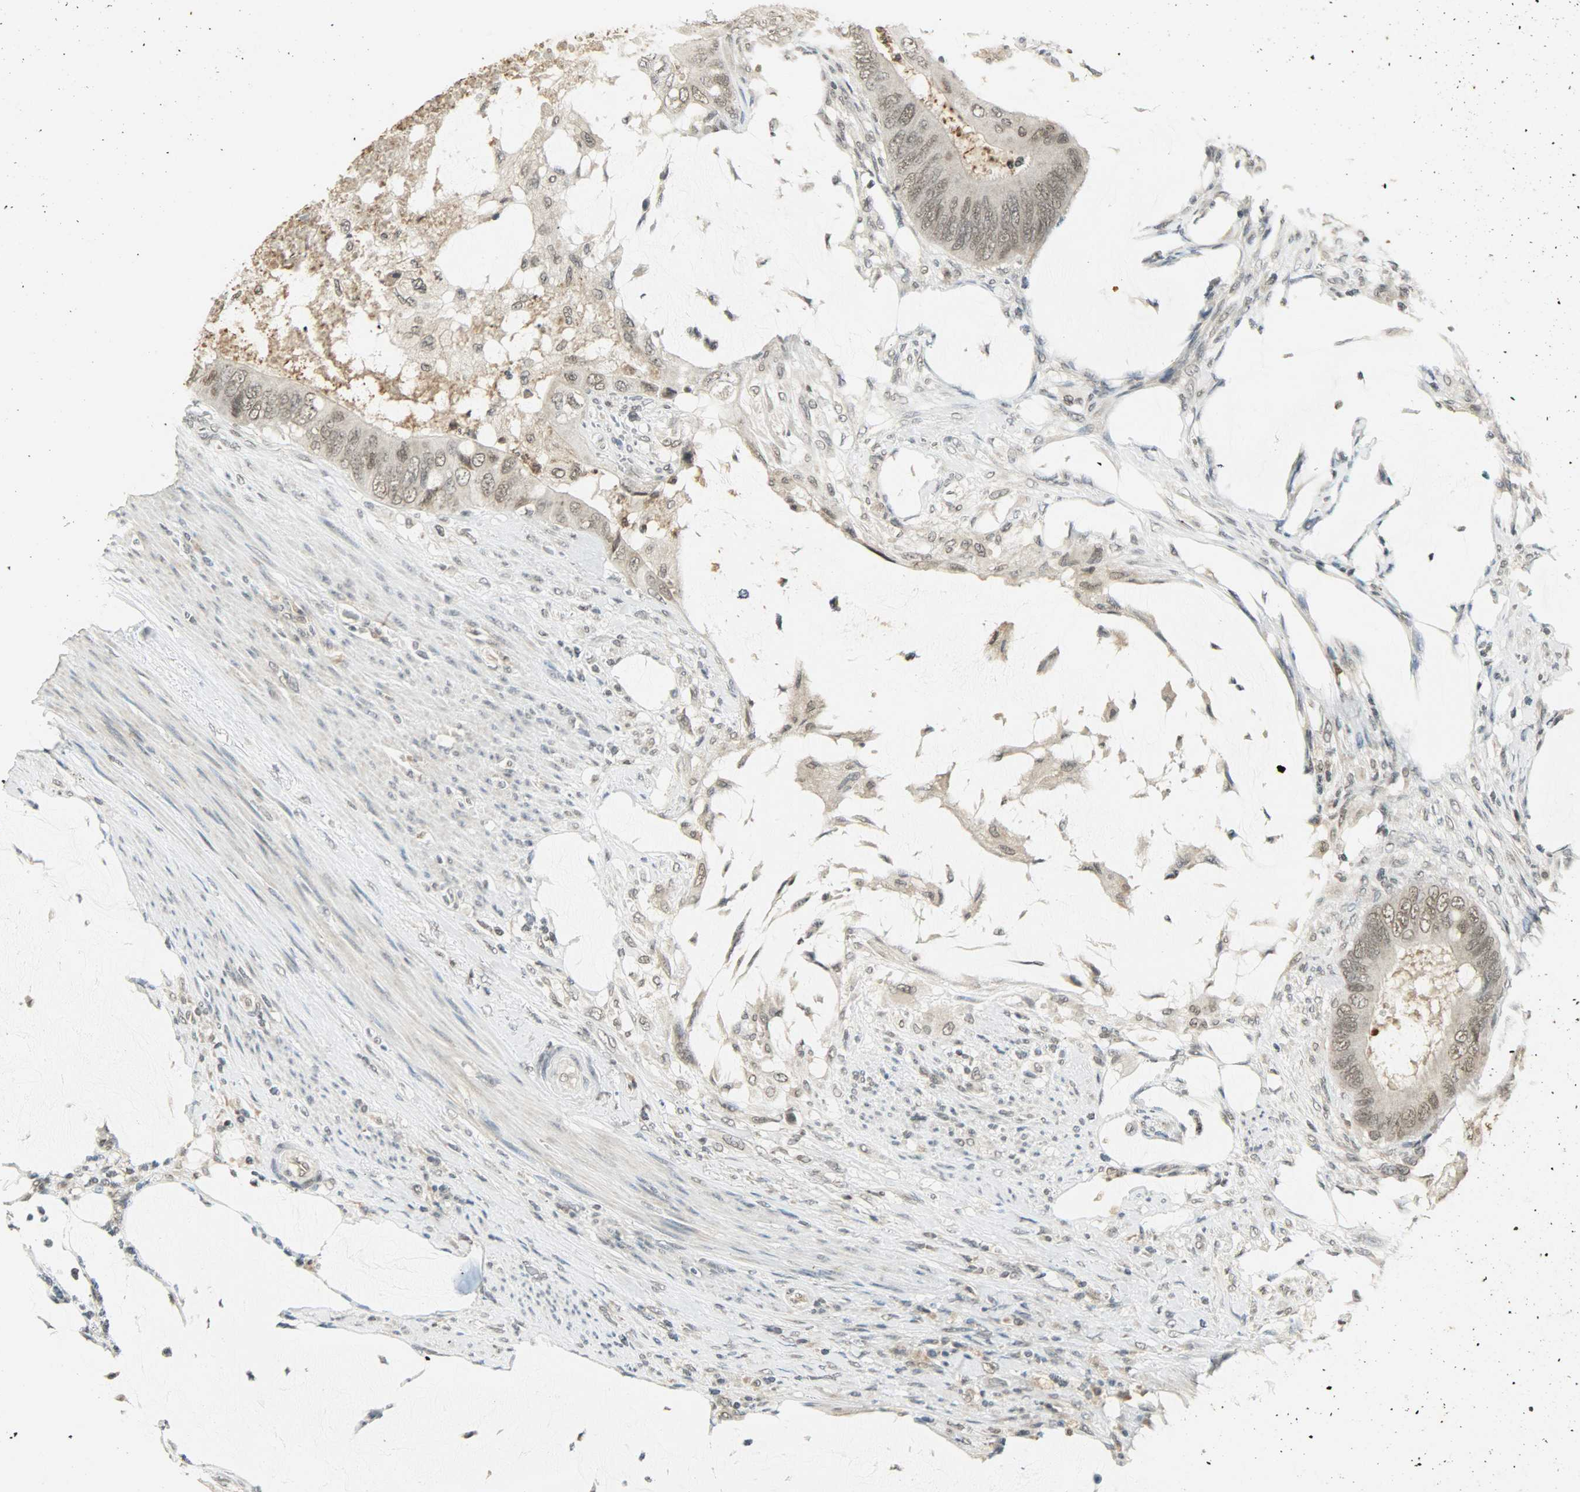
{"staining": {"intensity": "weak", "quantity": "<25%", "location": "nuclear"}, "tissue": "colorectal cancer", "cell_type": "Tumor cells", "image_type": "cancer", "snomed": [{"axis": "morphology", "description": "Adenocarcinoma, NOS"}, {"axis": "topography", "description": "Rectum"}], "caption": "There is no significant expression in tumor cells of colorectal cancer (adenocarcinoma).", "gene": "SMARCA5", "patient": {"sex": "female", "age": 77}}